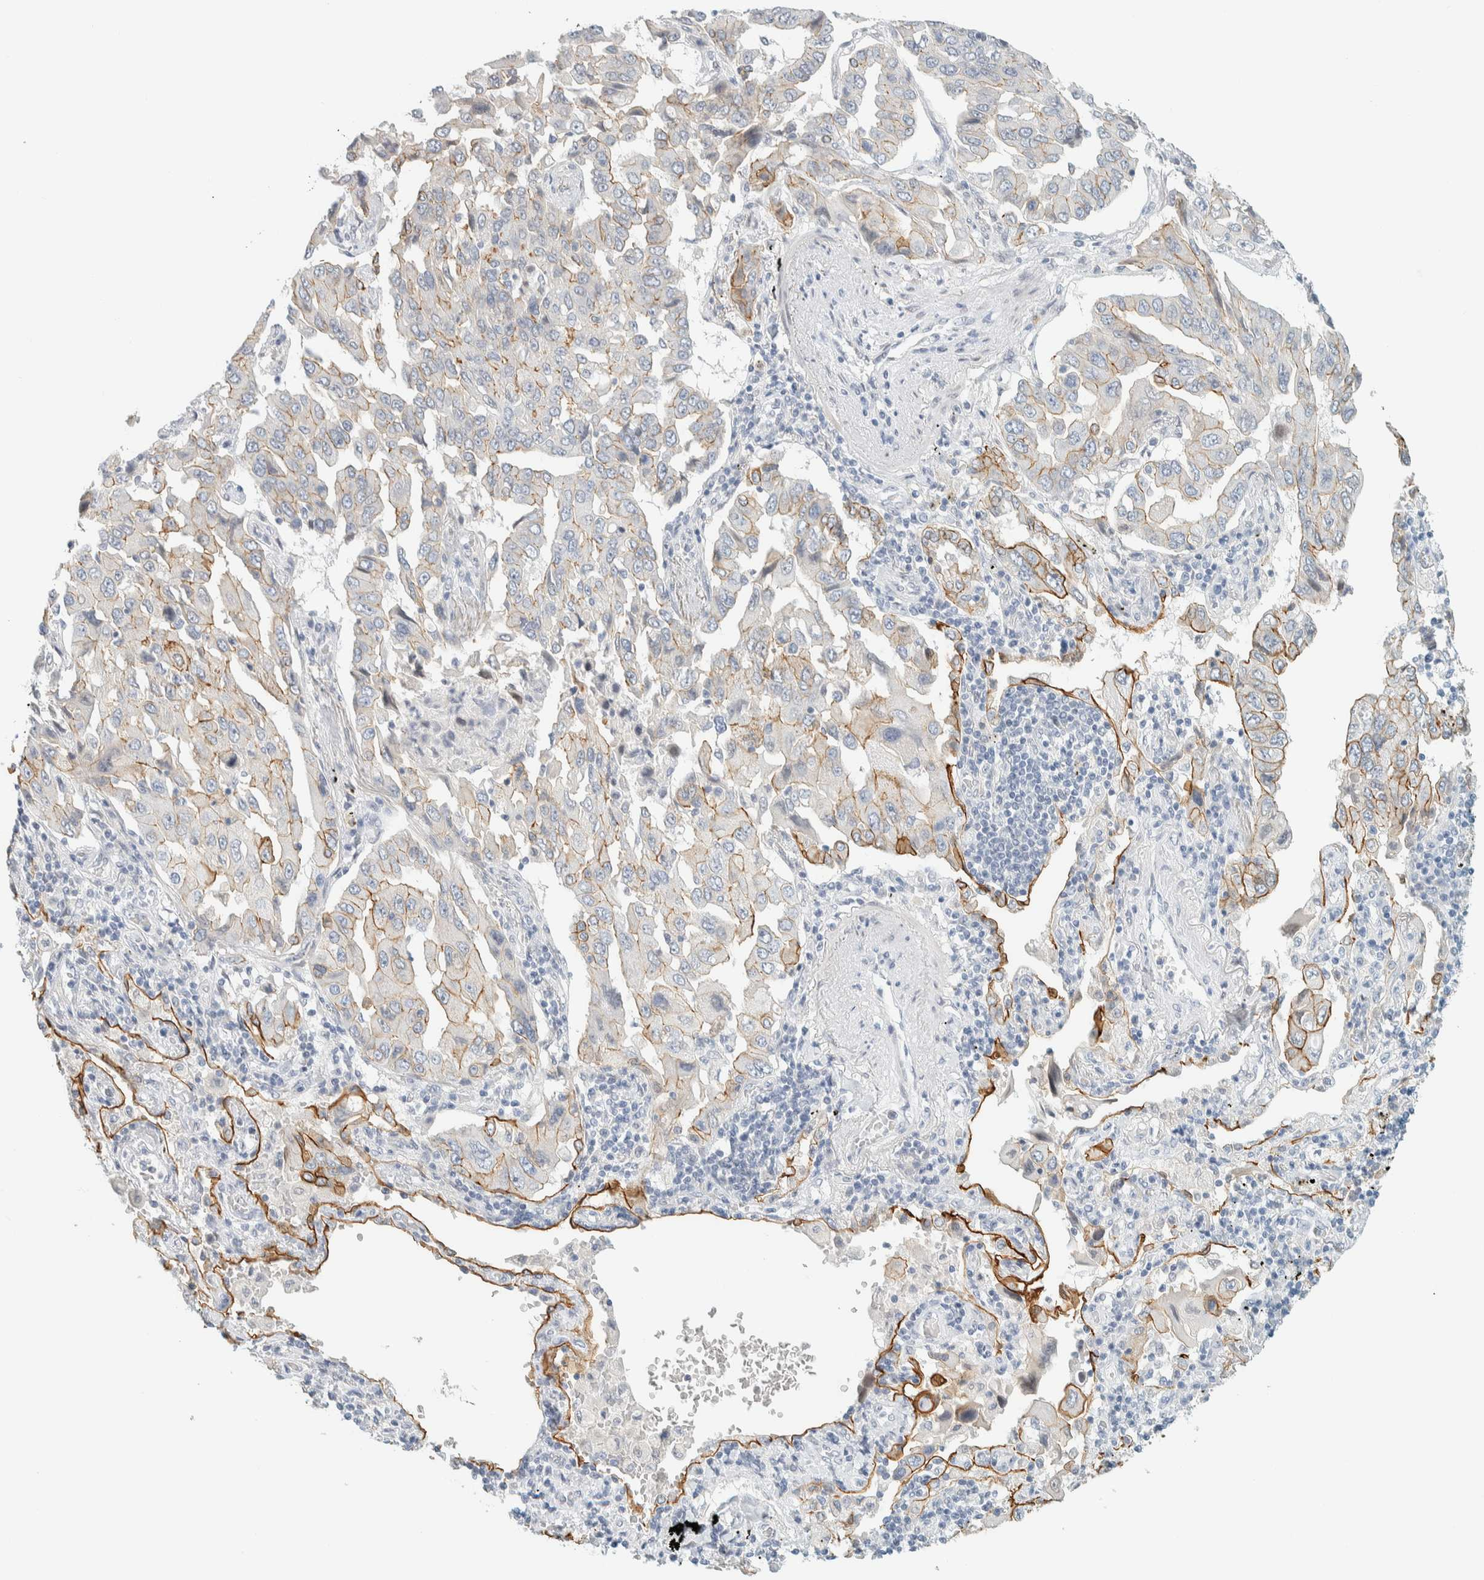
{"staining": {"intensity": "moderate", "quantity": "<25%", "location": "cytoplasmic/membranous"}, "tissue": "lung cancer", "cell_type": "Tumor cells", "image_type": "cancer", "snomed": [{"axis": "morphology", "description": "Adenocarcinoma, NOS"}, {"axis": "topography", "description": "Lung"}], "caption": "Immunohistochemistry (IHC) image of human lung adenocarcinoma stained for a protein (brown), which shows low levels of moderate cytoplasmic/membranous staining in about <25% of tumor cells.", "gene": "C1QTNF12", "patient": {"sex": "female", "age": 65}}